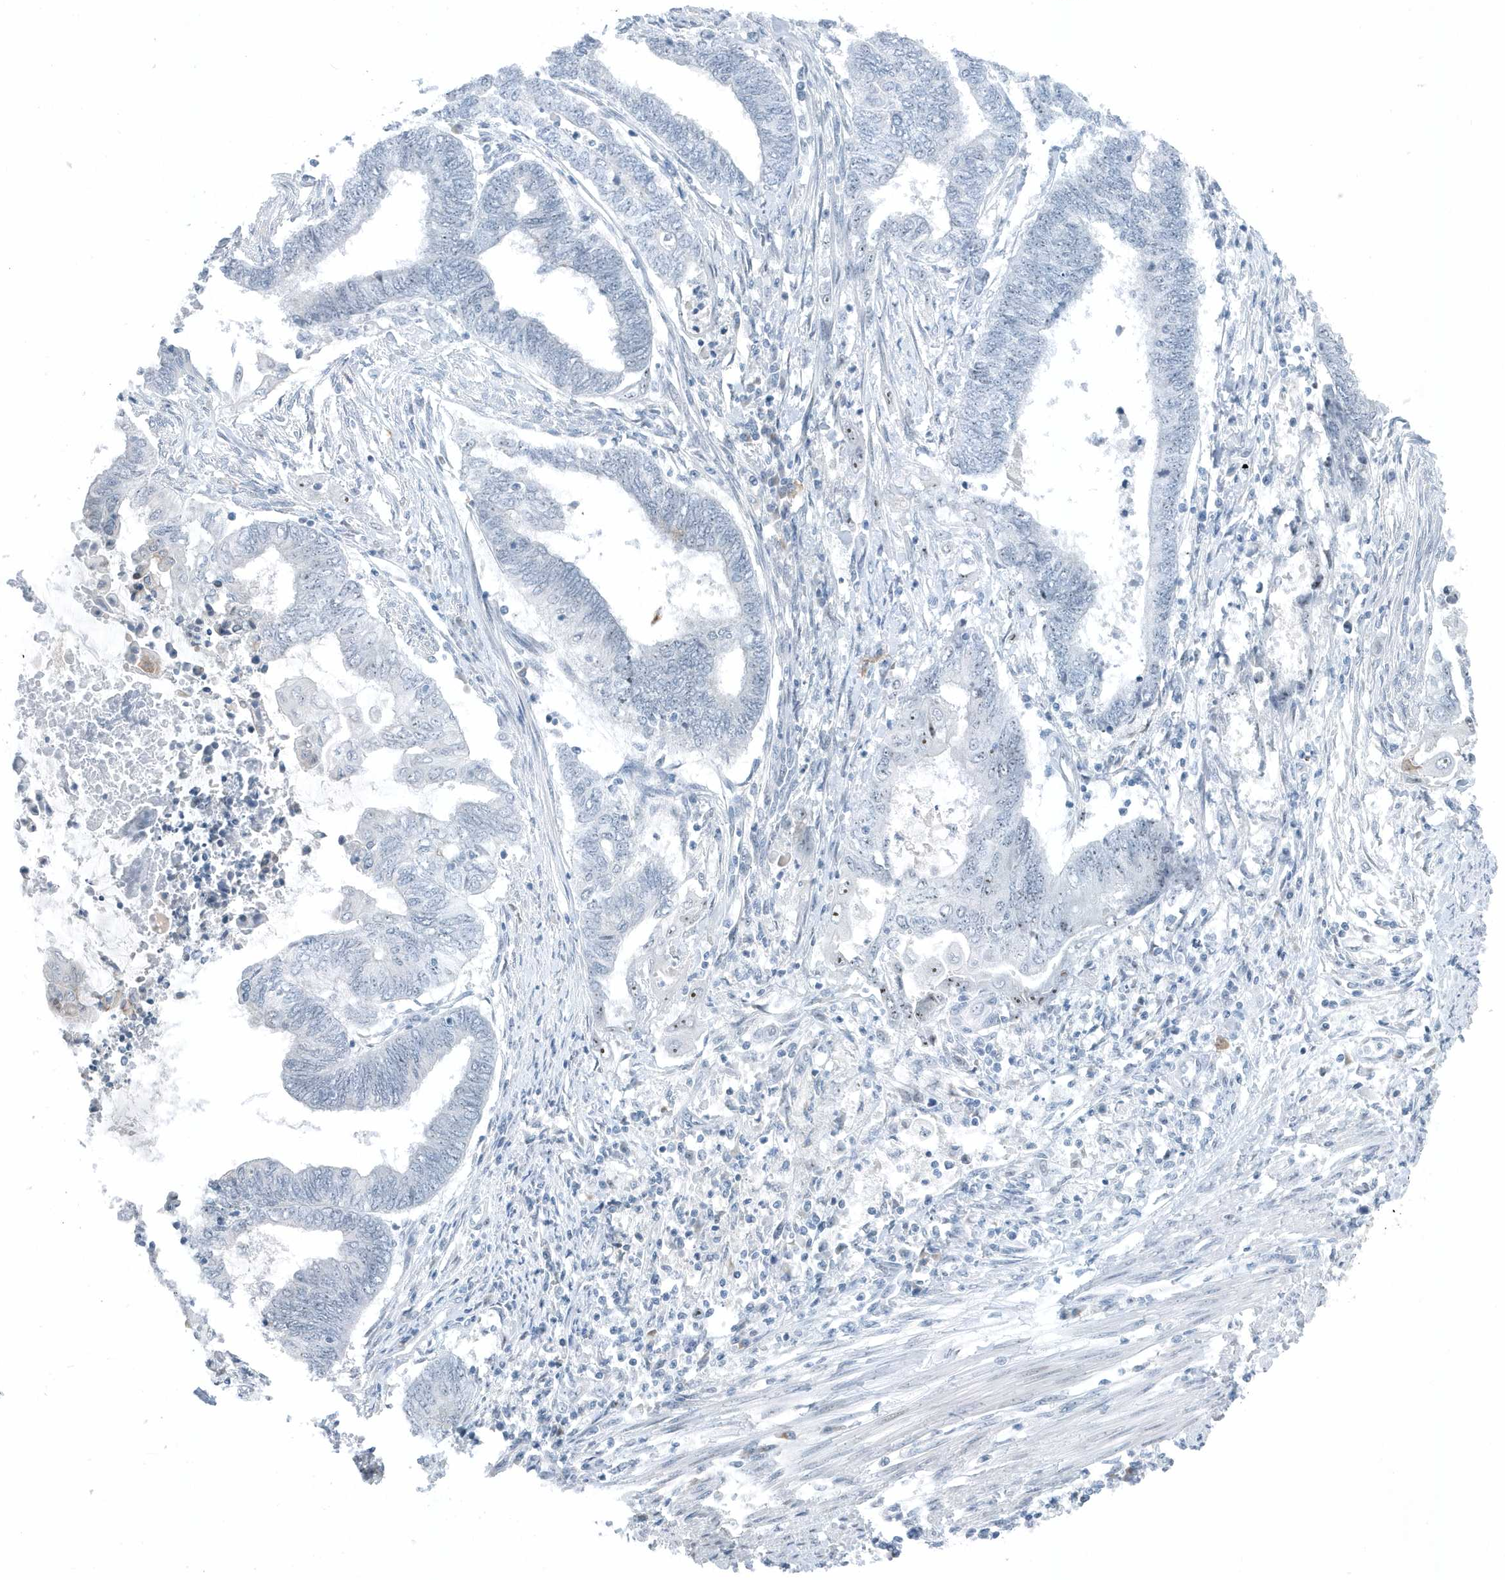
{"staining": {"intensity": "negative", "quantity": "none", "location": "none"}, "tissue": "endometrial cancer", "cell_type": "Tumor cells", "image_type": "cancer", "snomed": [{"axis": "morphology", "description": "Adenocarcinoma, NOS"}, {"axis": "topography", "description": "Uterus"}, {"axis": "topography", "description": "Endometrium"}], "caption": "The immunohistochemistry photomicrograph has no significant staining in tumor cells of endometrial cancer tissue. (Stains: DAB IHC with hematoxylin counter stain, Microscopy: brightfield microscopy at high magnification).", "gene": "RPF2", "patient": {"sex": "female", "age": 70}}